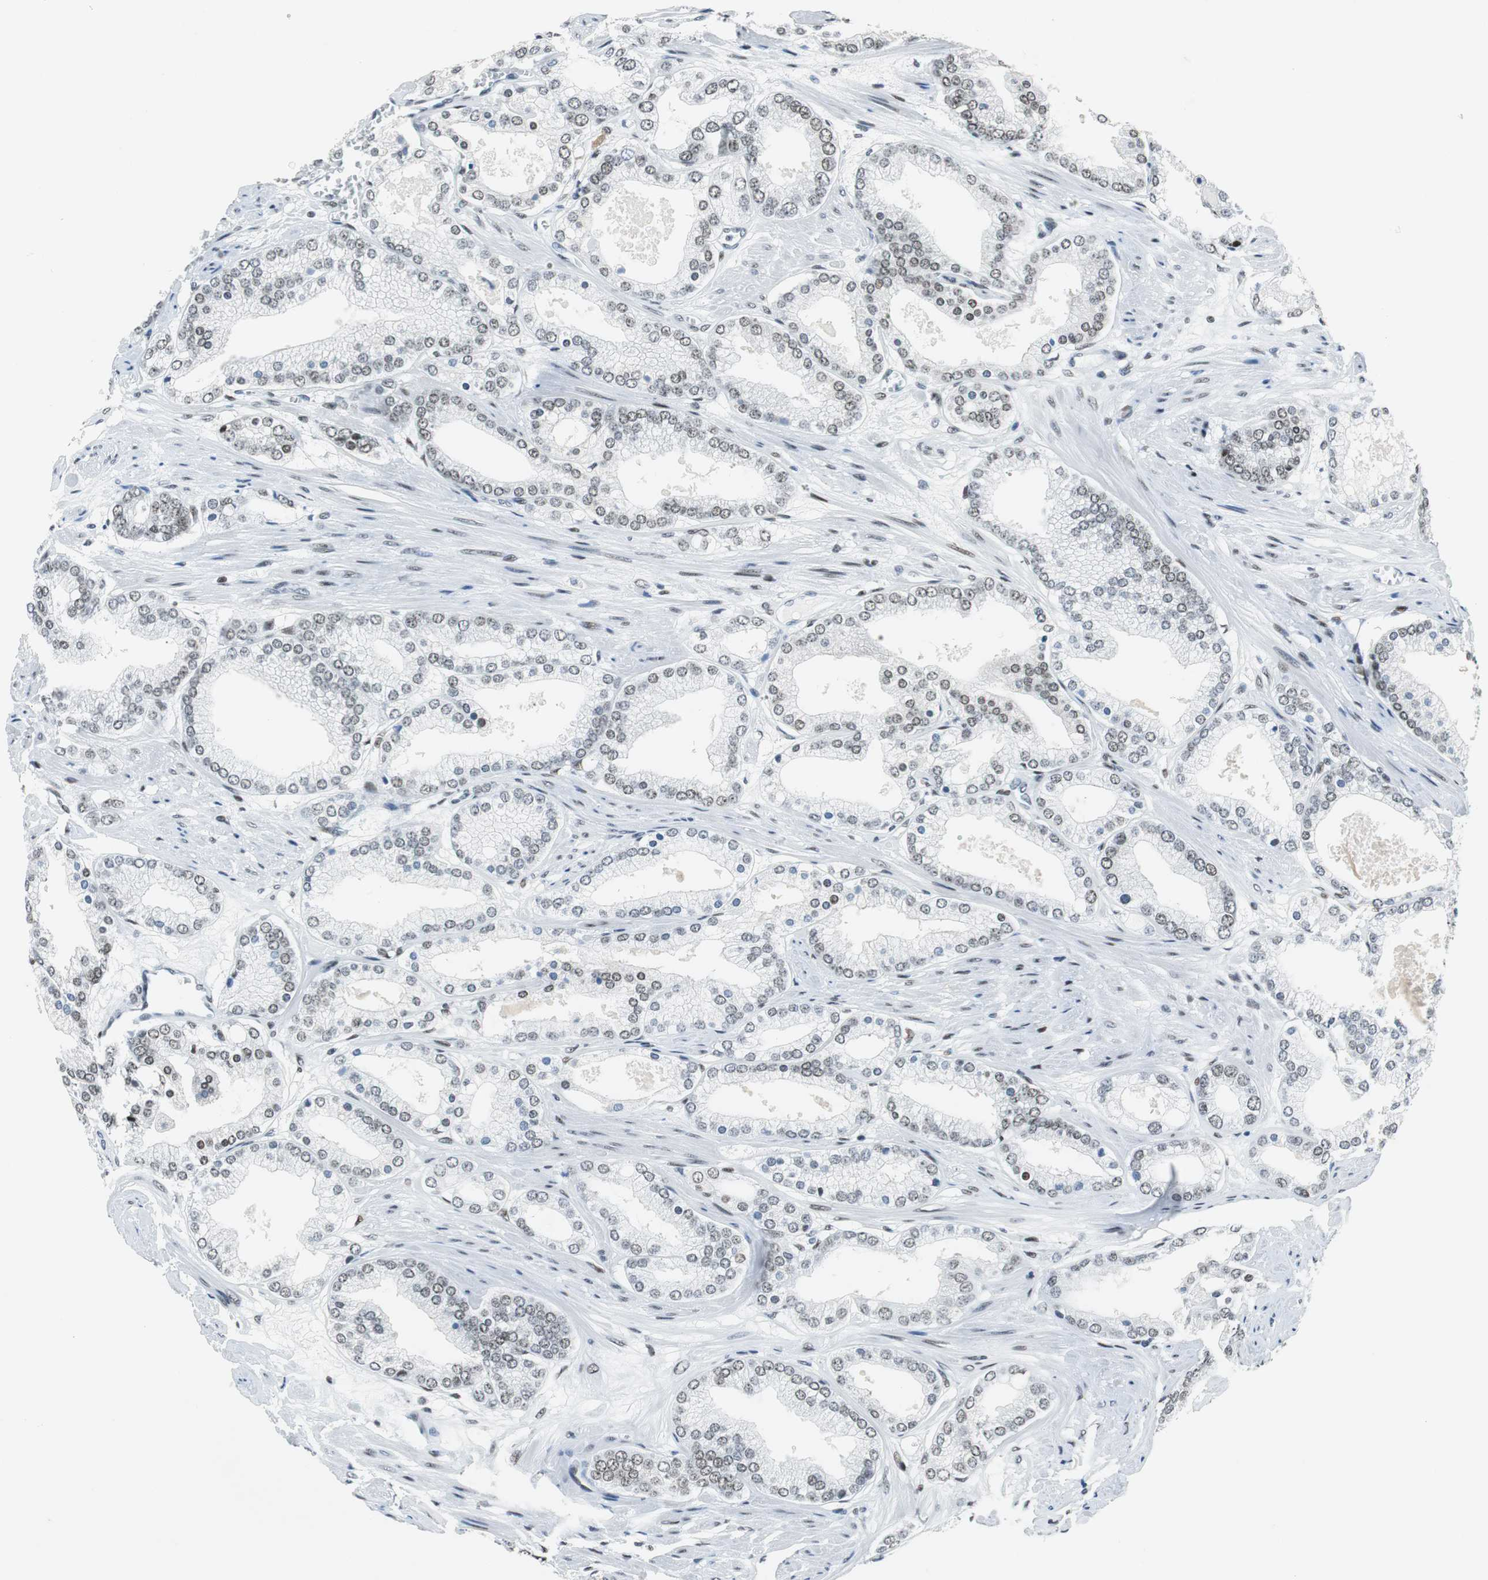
{"staining": {"intensity": "negative", "quantity": "none", "location": "none"}, "tissue": "prostate cancer", "cell_type": "Tumor cells", "image_type": "cancer", "snomed": [{"axis": "morphology", "description": "Adenocarcinoma, High grade"}, {"axis": "topography", "description": "Prostate"}], "caption": "Immunohistochemistry micrograph of prostate cancer (adenocarcinoma (high-grade)) stained for a protein (brown), which demonstrates no expression in tumor cells.", "gene": "HDAC3", "patient": {"sex": "male", "age": 61}}